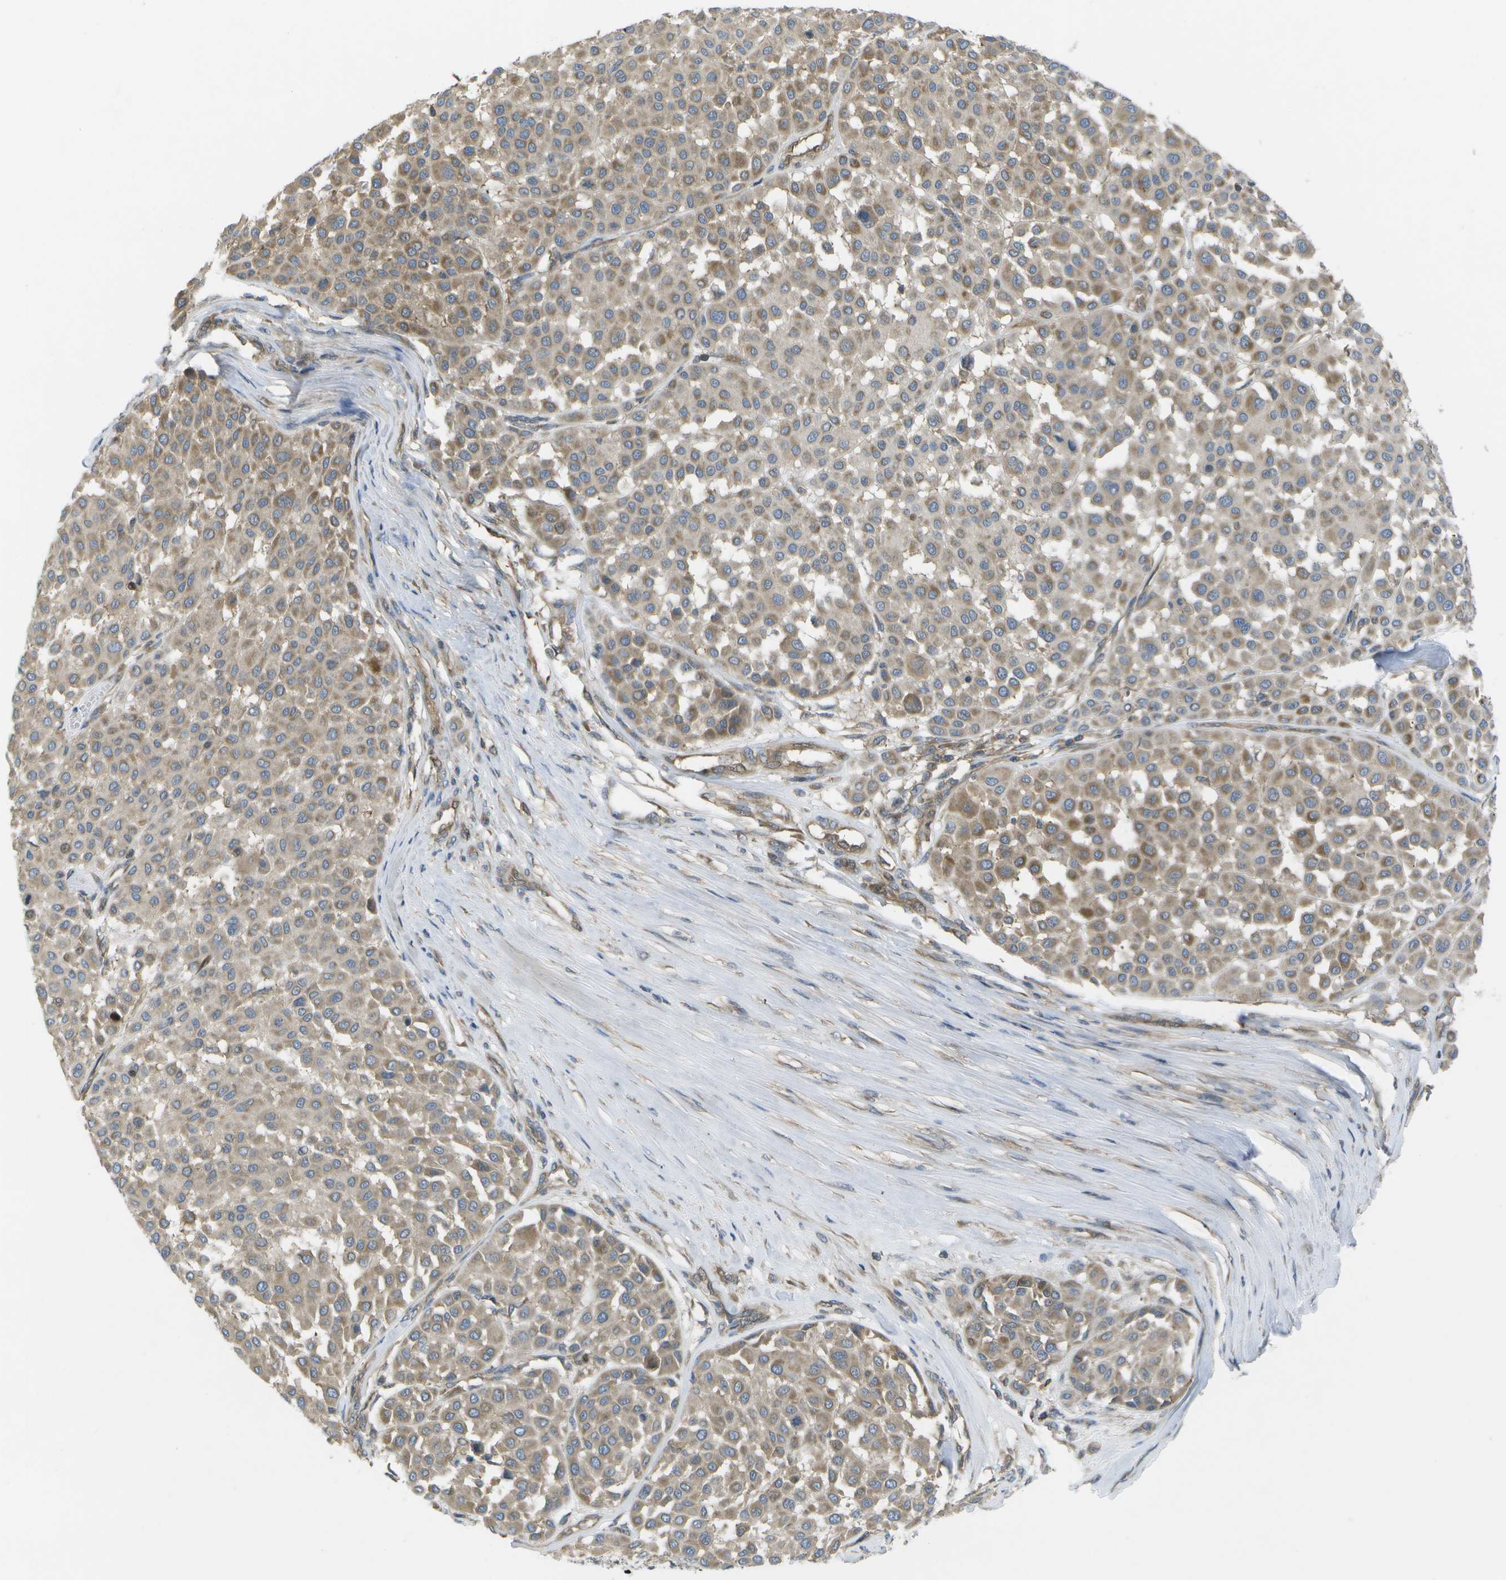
{"staining": {"intensity": "moderate", "quantity": ">75%", "location": "cytoplasmic/membranous"}, "tissue": "melanoma", "cell_type": "Tumor cells", "image_type": "cancer", "snomed": [{"axis": "morphology", "description": "Malignant melanoma, Metastatic site"}, {"axis": "topography", "description": "Soft tissue"}], "caption": "Immunohistochemistry (DAB) staining of malignant melanoma (metastatic site) shows moderate cytoplasmic/membranous protein positivity in about >75% of tumor cells.", "gene": "DPM3", "patient": {"sex": "male", "age": 41}}